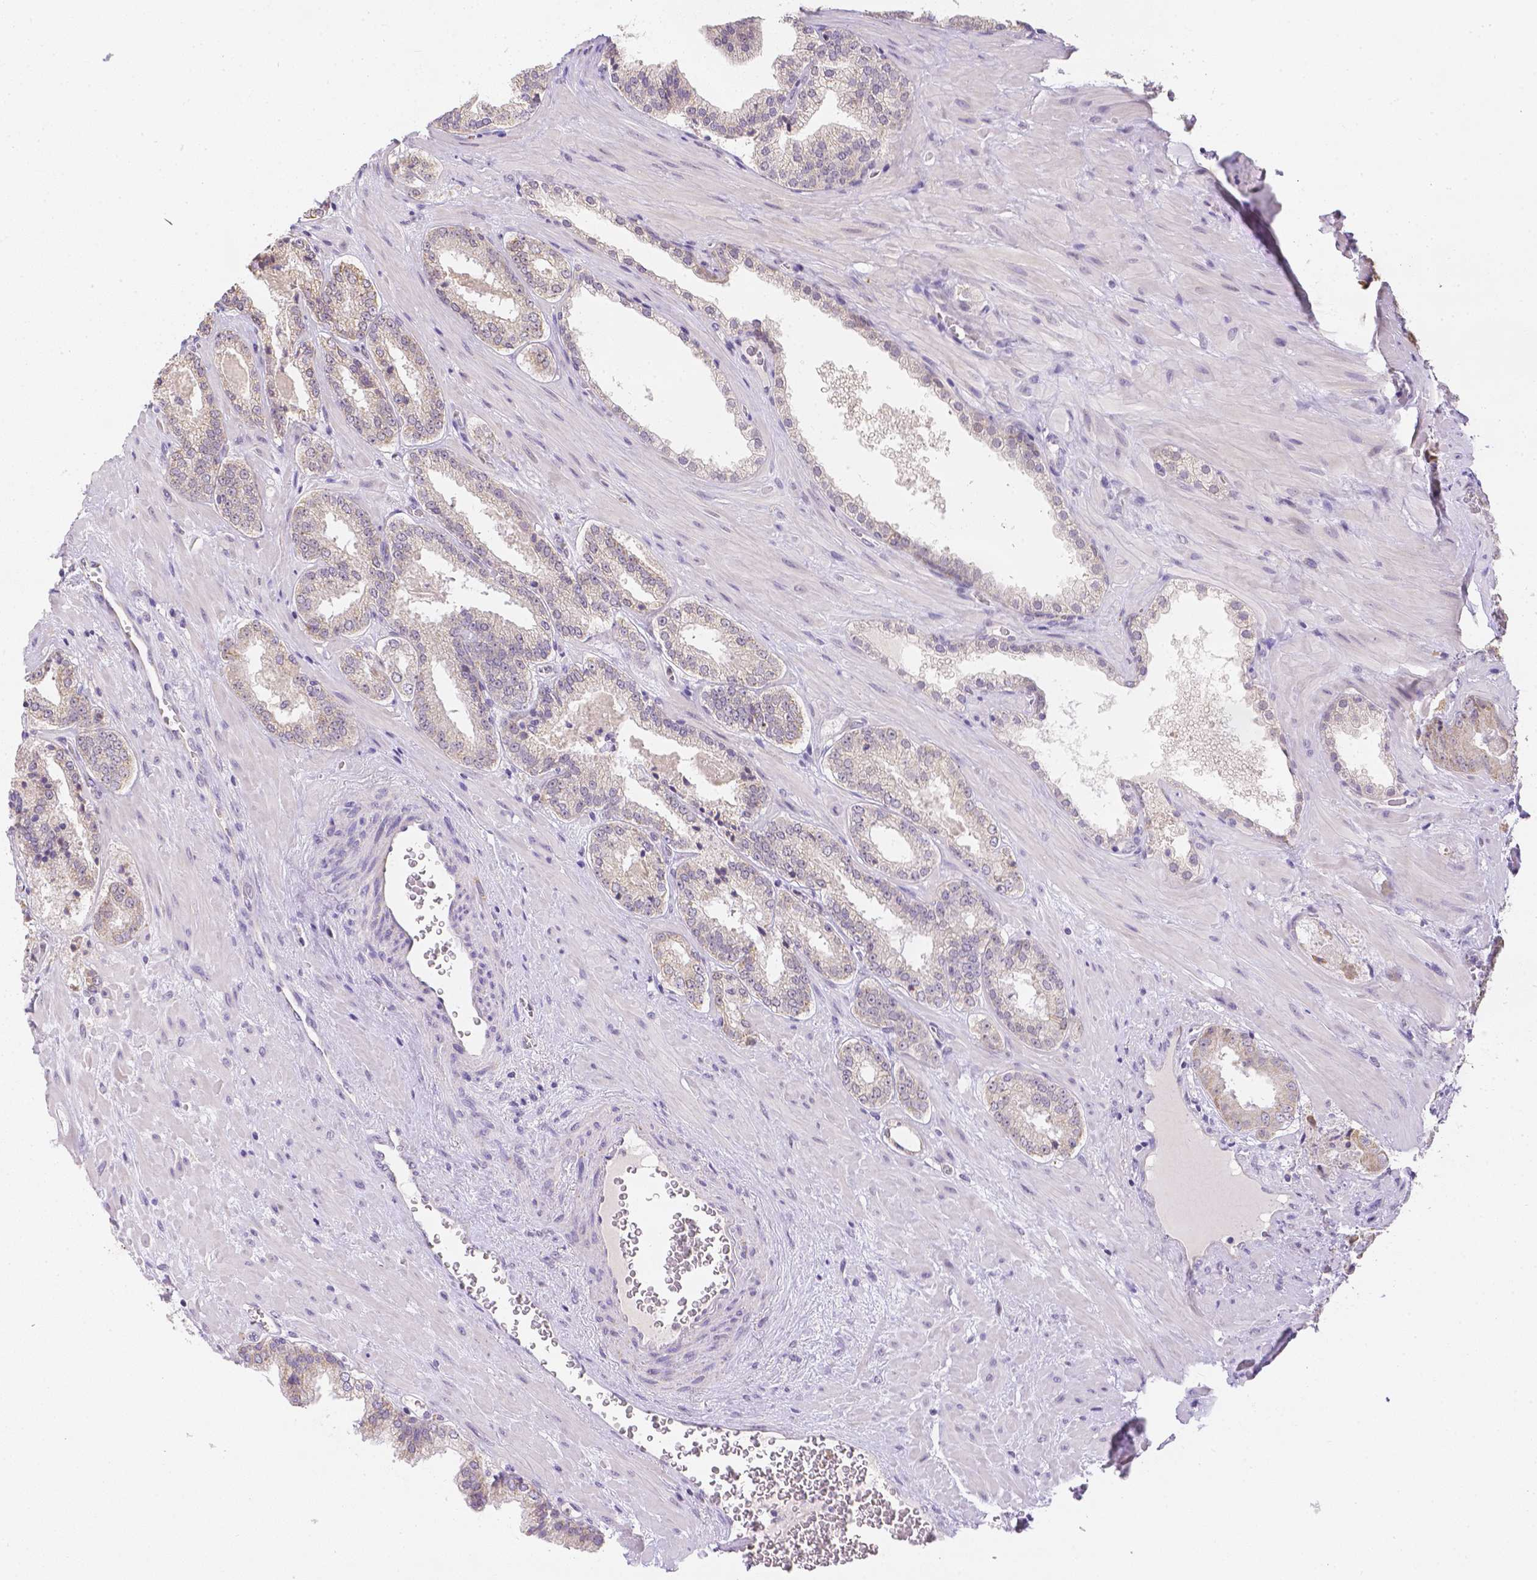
{"staining": {"intensity": "negative", "quantity": "none", "location": "none"}, "tissue": "prostate cancer", "cell_type": "Tumor cells", "image_type": "cancer", "snomed": [{"axis": "morphology", "description": "Adenocarcinoma, NOS"}, {"axis": "topography", "description": "Prostate"}], "caption": "DAB (3,3'-diaminobenzidine) immunohistochemical staining of prostate adenocarcinoma exhibits no significant staining in tumor cells.", "gene": "ZNF280B", "patient": {"sex": "male", "age": 63}}